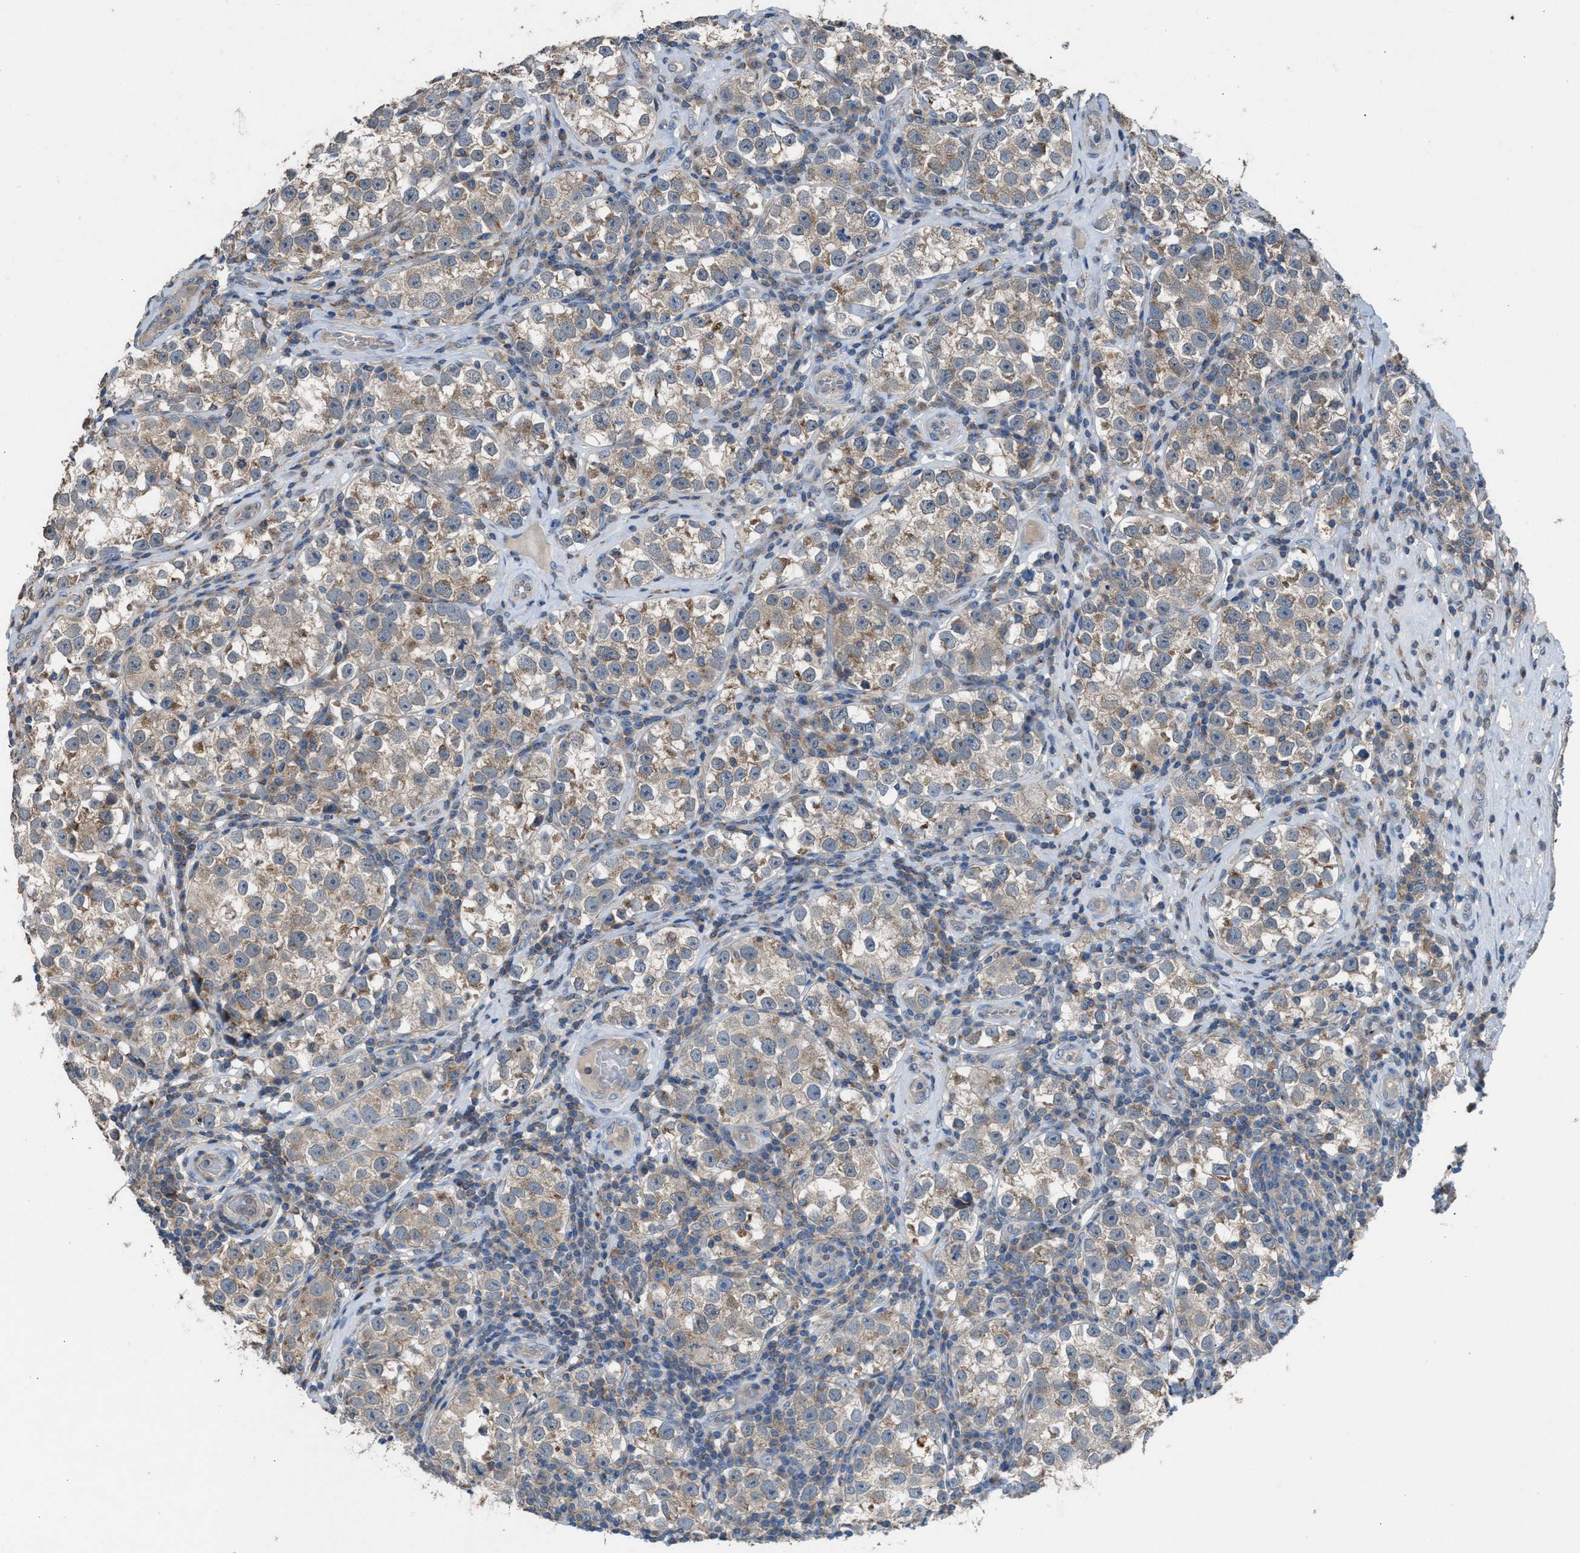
{"staining": {"intensity": "weak", "quantity": ">75%", "location": "cytoplasmic/membranous"}, "tissue": "testis cancer", "cell_type": "Tumor cells", "image_type": "cancer", "snomed": [{"axis": "morphology", "description": "Normal tissue, NOS"}, {"axis": "morphology", "description": "Seminoma, NOS"}, {"axis": "topography", "description": "Testis"}], "caption": "Protein analysis of testis cancer (seminoma) tissue exhibits weak cytoplasmic/membranous positivity in about >75% of tumor cells. Nuclei are stained in blue.", "gene": "TPK1", "patient": {"sex": "male", "age": 43}}